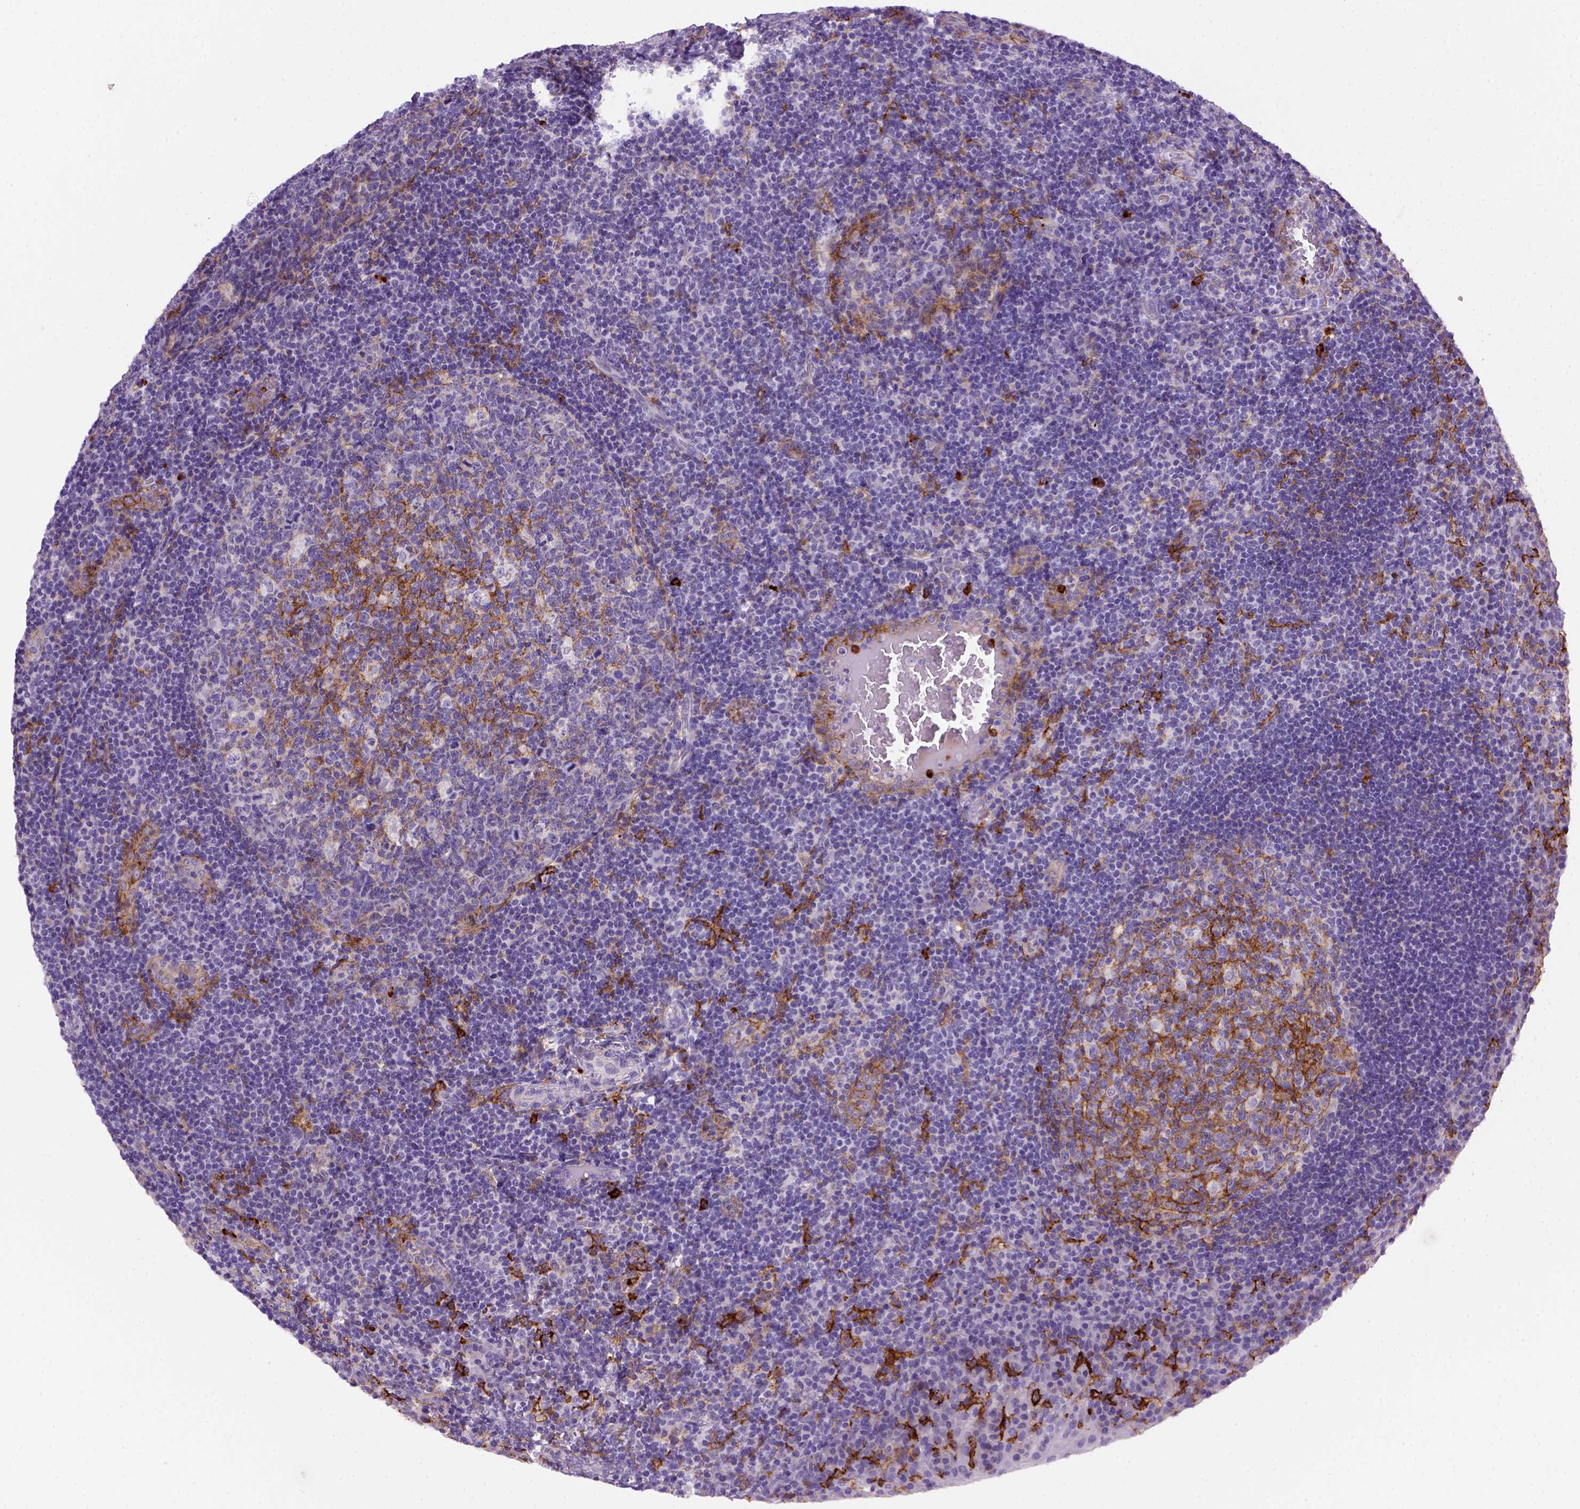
{"staining": {"intensity": "moderate", "quantity": "25%-75%", "location": "cytoplasmic/membranous"}, "tissue": "tonsil", "cell_type": "Germinal center cells", "image_type": "normal", "snomed": [{"axis": "morphology", "description": "Normal tissue, NOS"}, {"axis": "topography", "description": "Tonsil"}], "caption": "Immunohistochemical staining of normal tonsil demonstrates 25%-75% levels of moderate cytoplasmic/membranous protein expression in approximately 25%-75% of germinal center cells.", "gene": "CD14", "patient": {"sex": "male", "age": 17}}